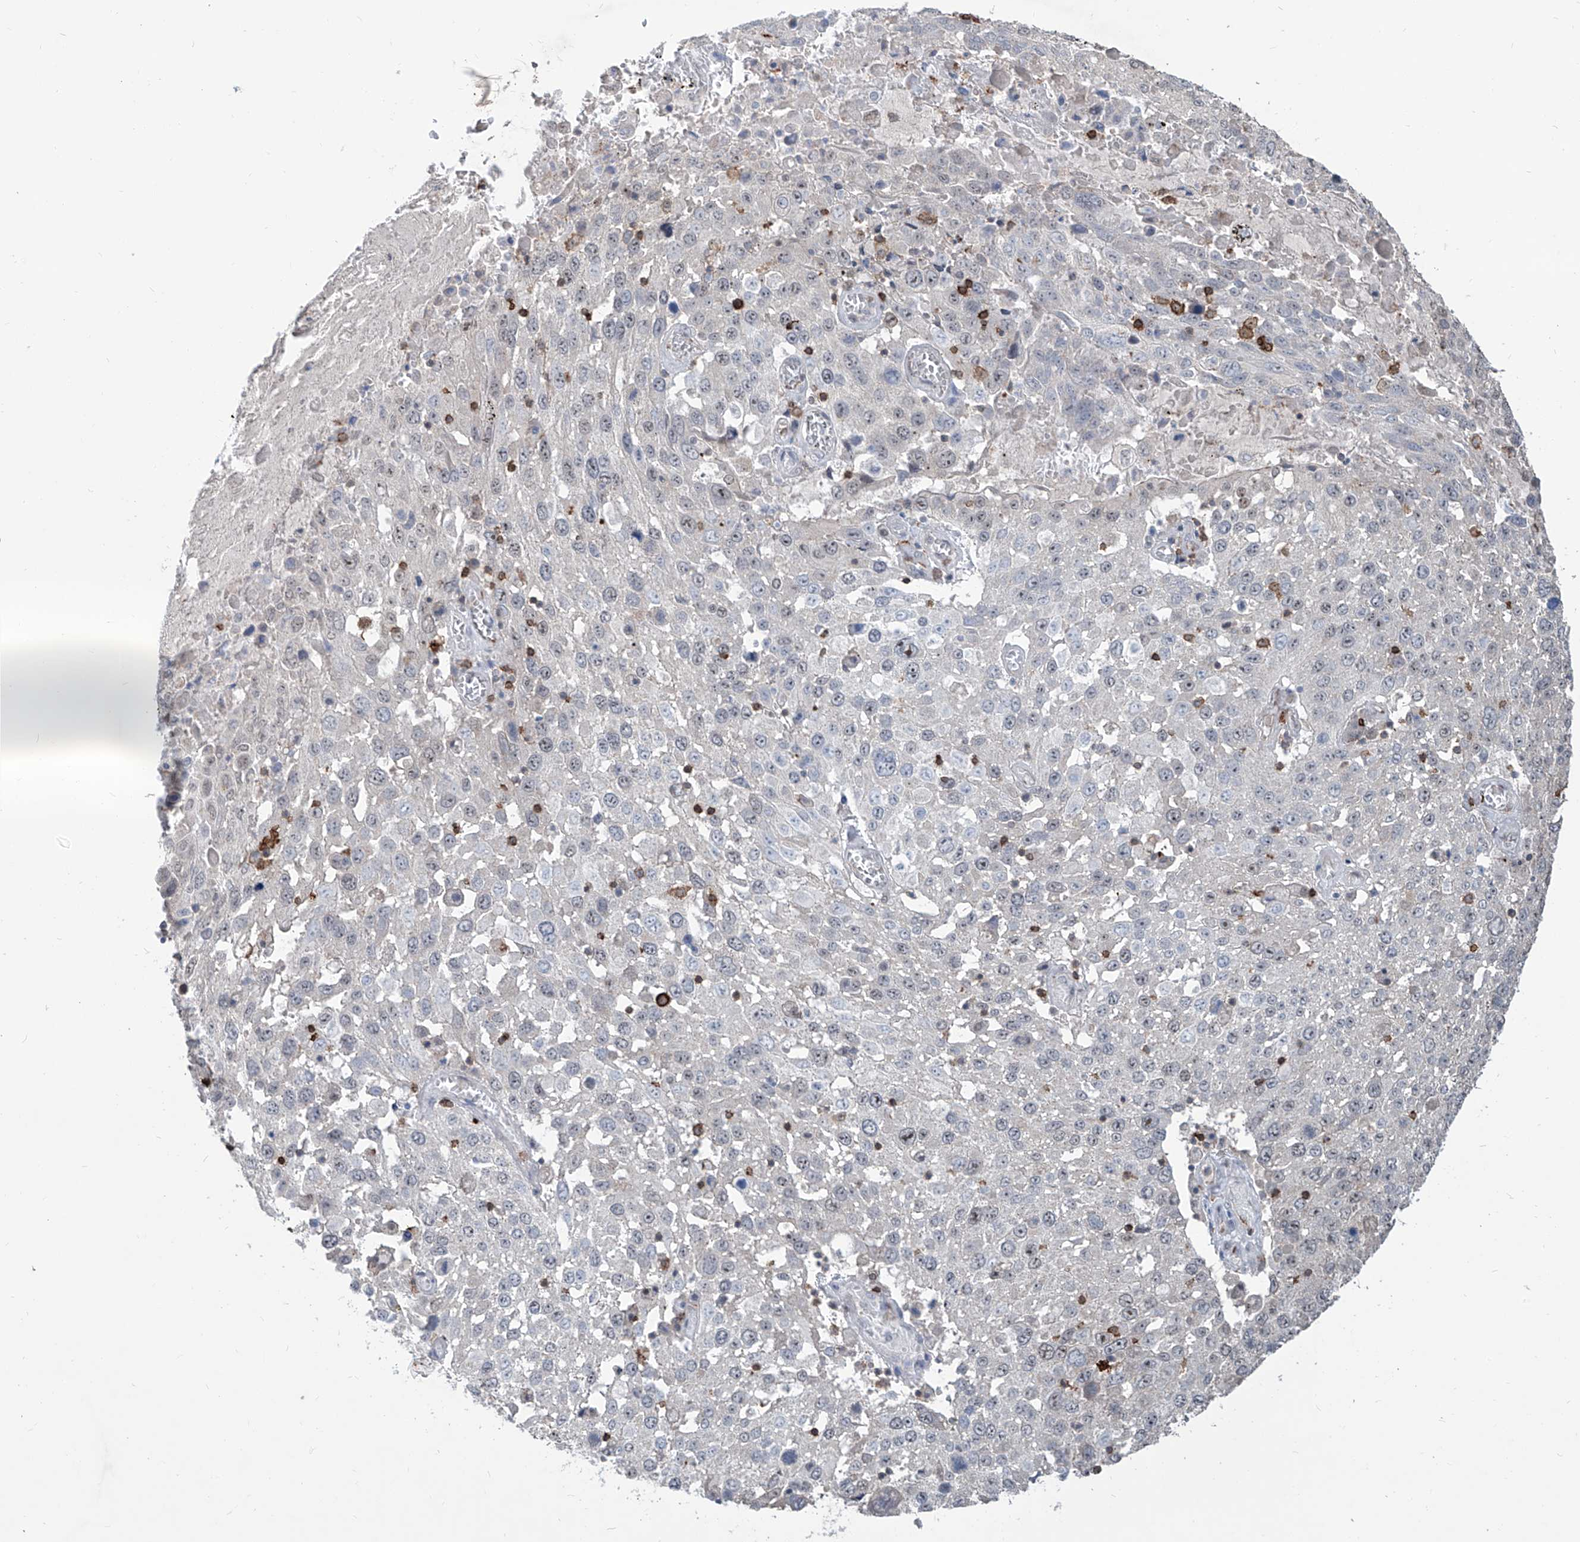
{"staining": {"intensity": "negative", "quantity": "none", "location": "none"}, "tissue": "lung cancer", "cell_type": "Tumor cells", "image_type": "cancer", "snomed": [{"axis": "morphology", "description": "Squamous cell carcinoma, NOS"}, {"axis": "topography", "description": "Lung"}], "caption": "Photomicrograph shows no significant protein expression in tumor cells of lung cancer. (Immunohistochemistry, brightfield microscopy, high magnification).", "gene": "ZBTB48", "patient": {"sex": "male", "age": 65}}